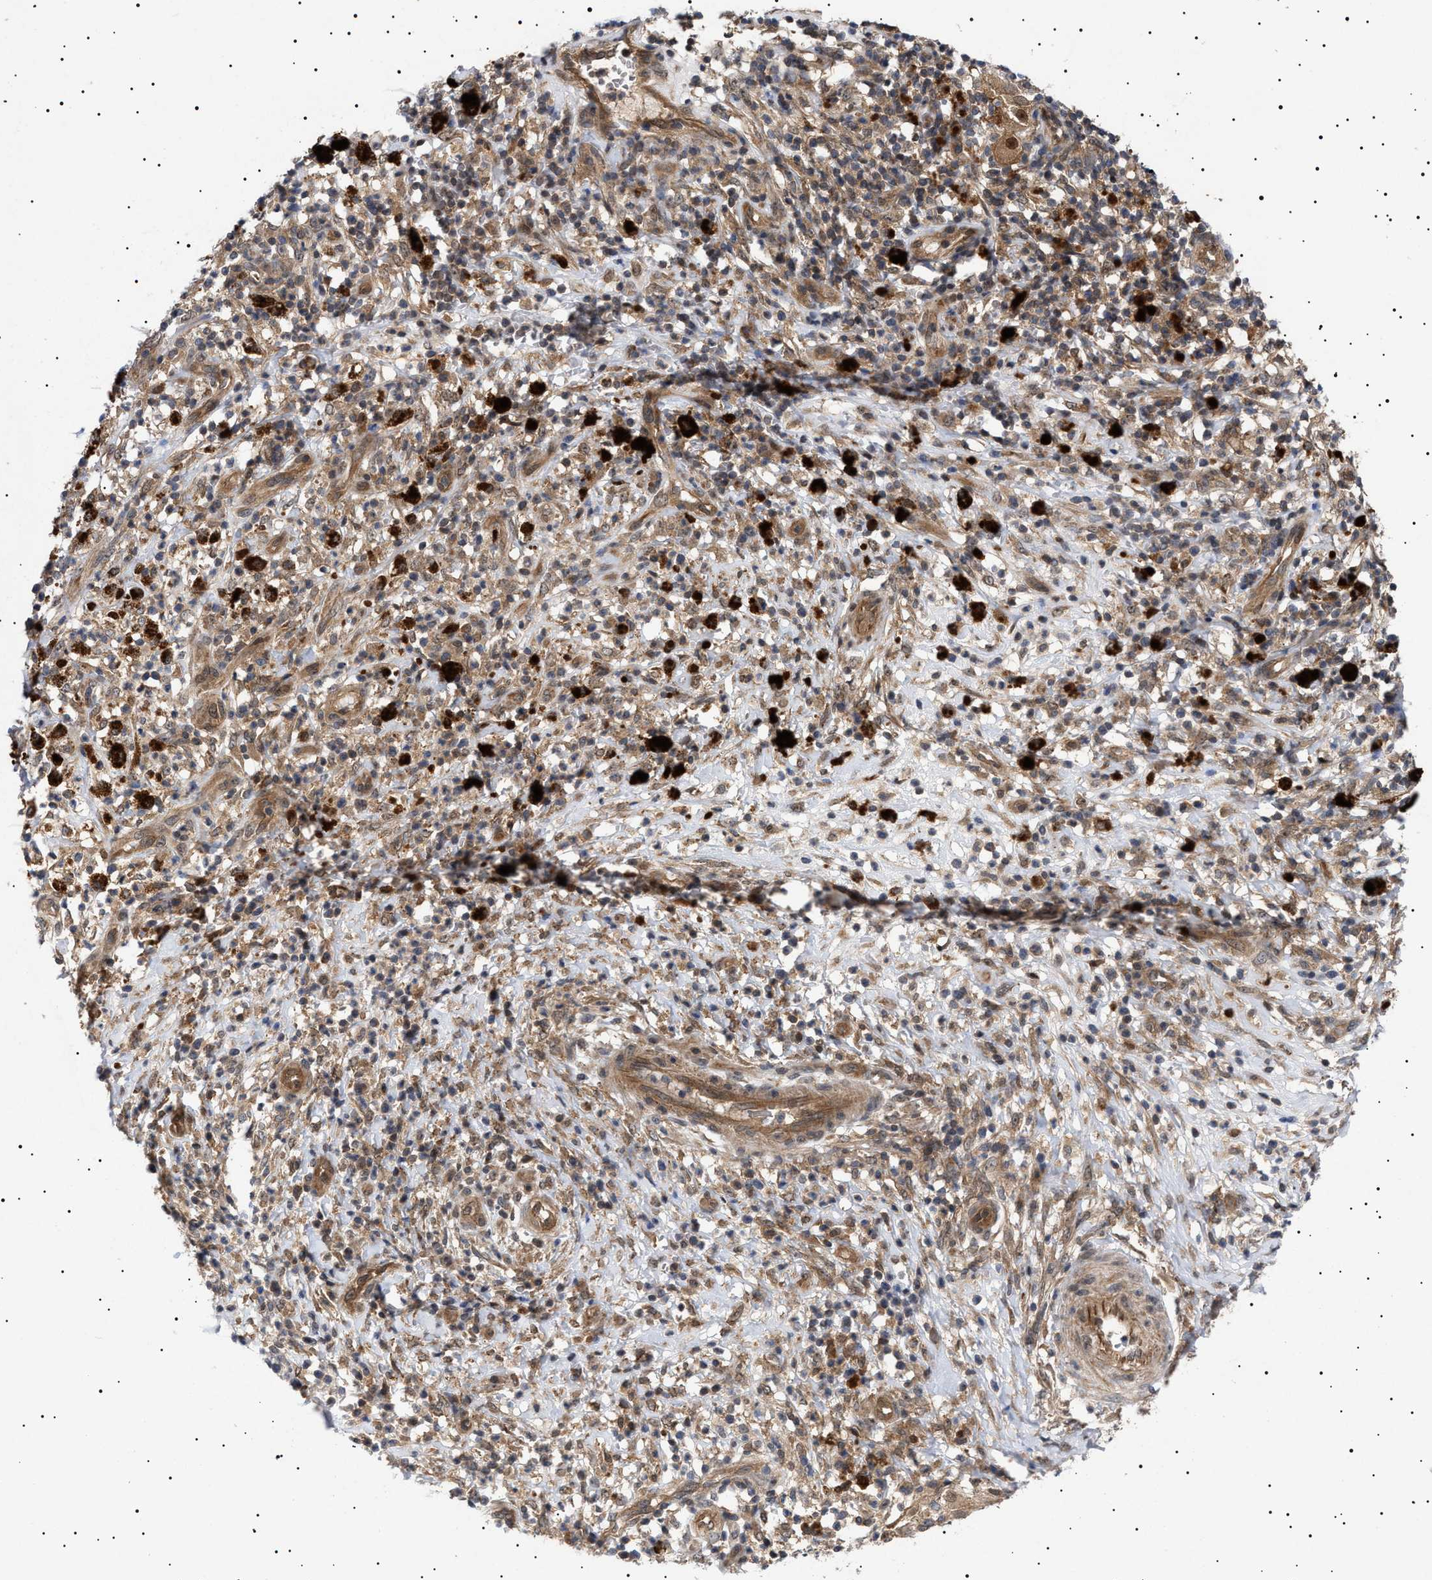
{"staining": {"intensity": "moderate", "quantity": ">75%", "location": "cytoplasmic/membranous"}, "tissue": "melanoma", "cell_type": "Tumor cells", "image_type": "cancer", "snomed": [{"axis": "morphology", "description": "Necrosis, NOS"}, {"axis": "morphology", "description": "Malignant melanoma, NOS"}, {"axis": "topography", "description": "Skin"}], "caption": "Moderate cytoplasmic/membranous positivity for a protein is seen in approximately >75% of tumor cells of malignant melanoma using immunohistochemistry (IHC).", "gene": "NPLOC4", "patient": {"sex": "female", "age": 87}}